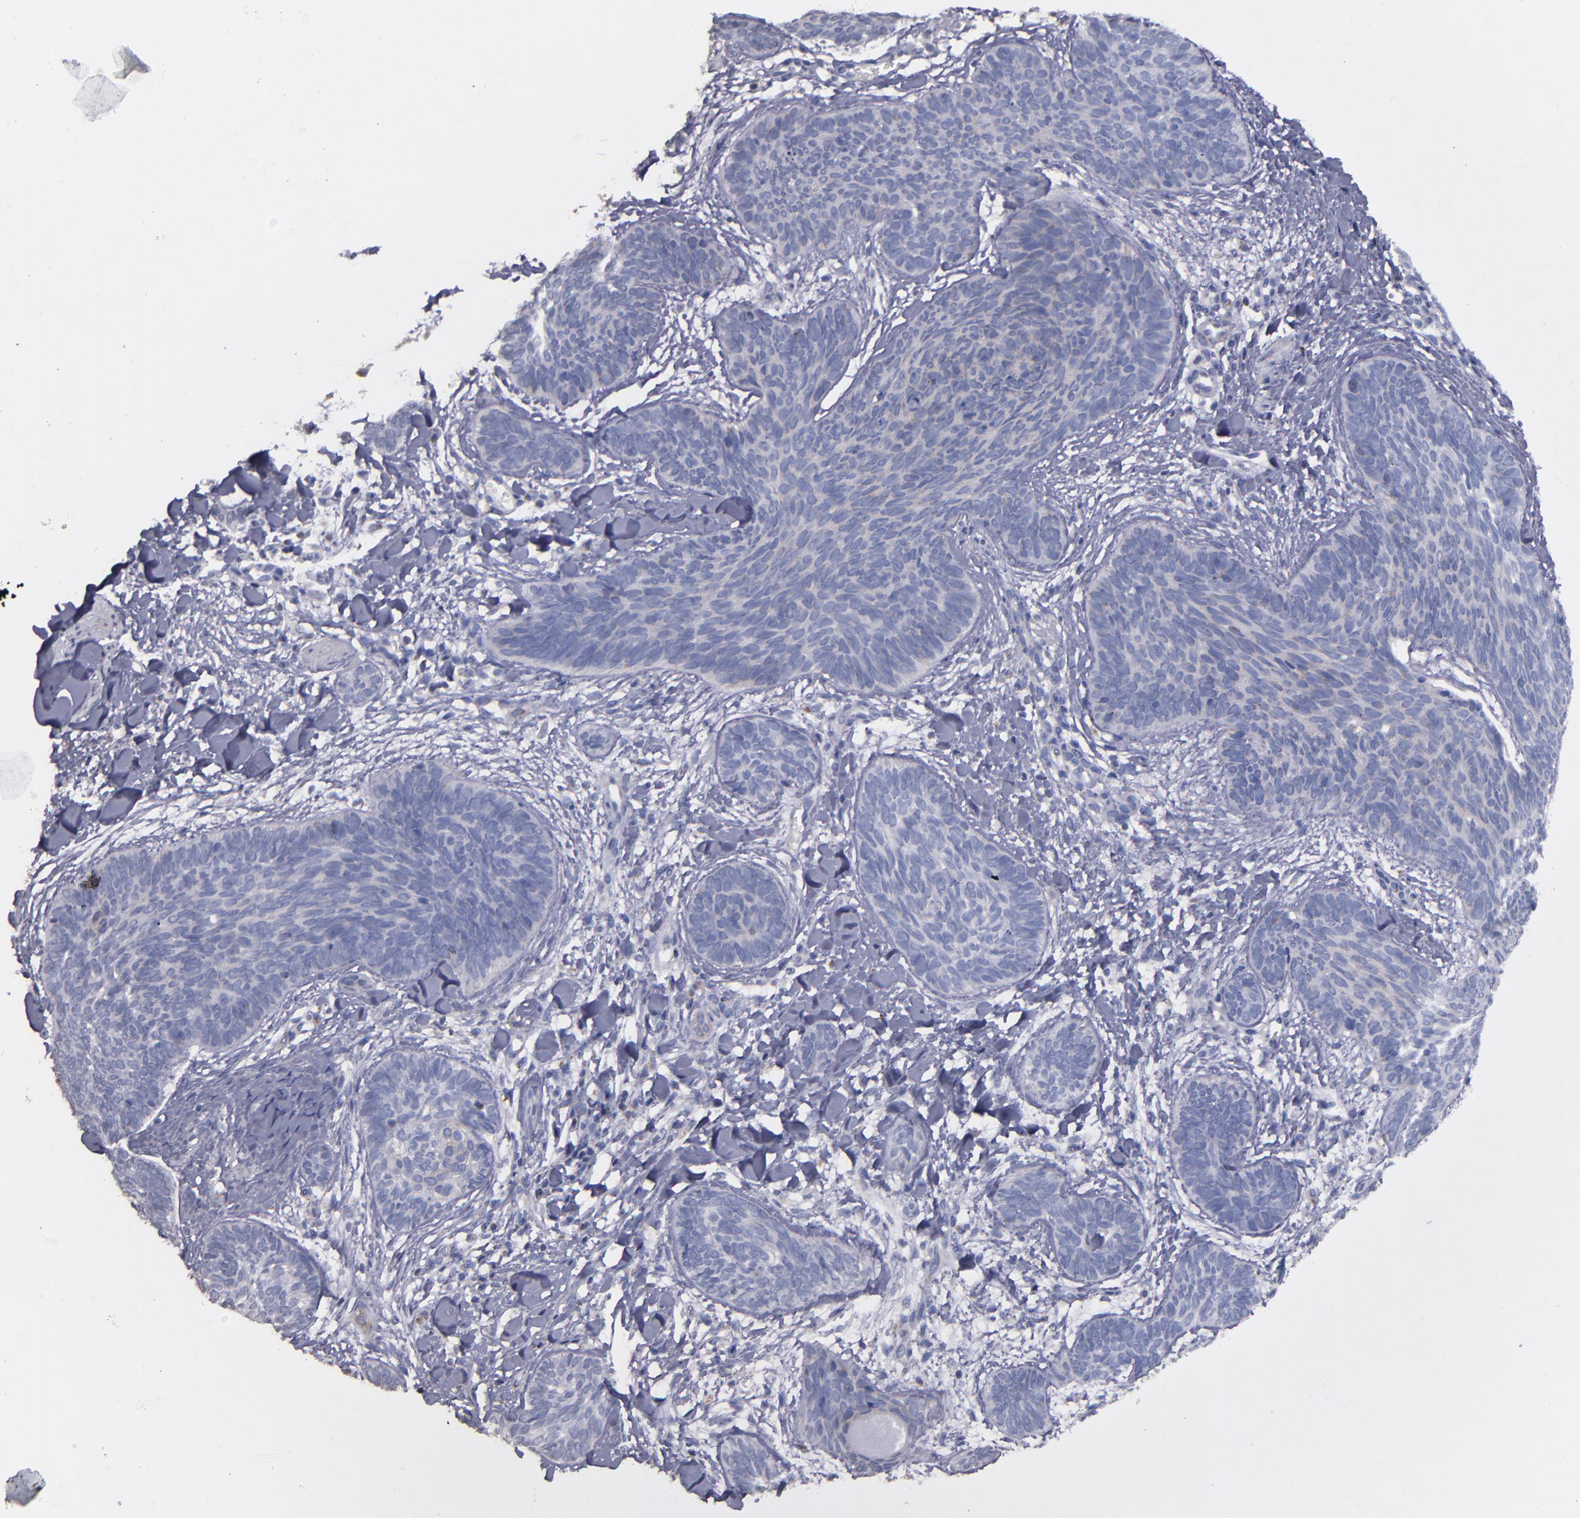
{"staining": {"intensity": "weak", "quantity": "<25%", "location": "cytoplasmic/membranous"}, "tissue": "skin cancer", "cell_type": "Tumor cells", "image_type": "cancer", "snomed": [{"axis": "morphology", "description": "Basal cell carcinoma"}, {"axis": "topography", "description": "Skin"}], "caption": "Human skin basal cell carcinoma stained for a protein using IHC shows no positivity in tumor cells.", "gene": "CLTA", "patient": {"sex": "female", "age": 81}}